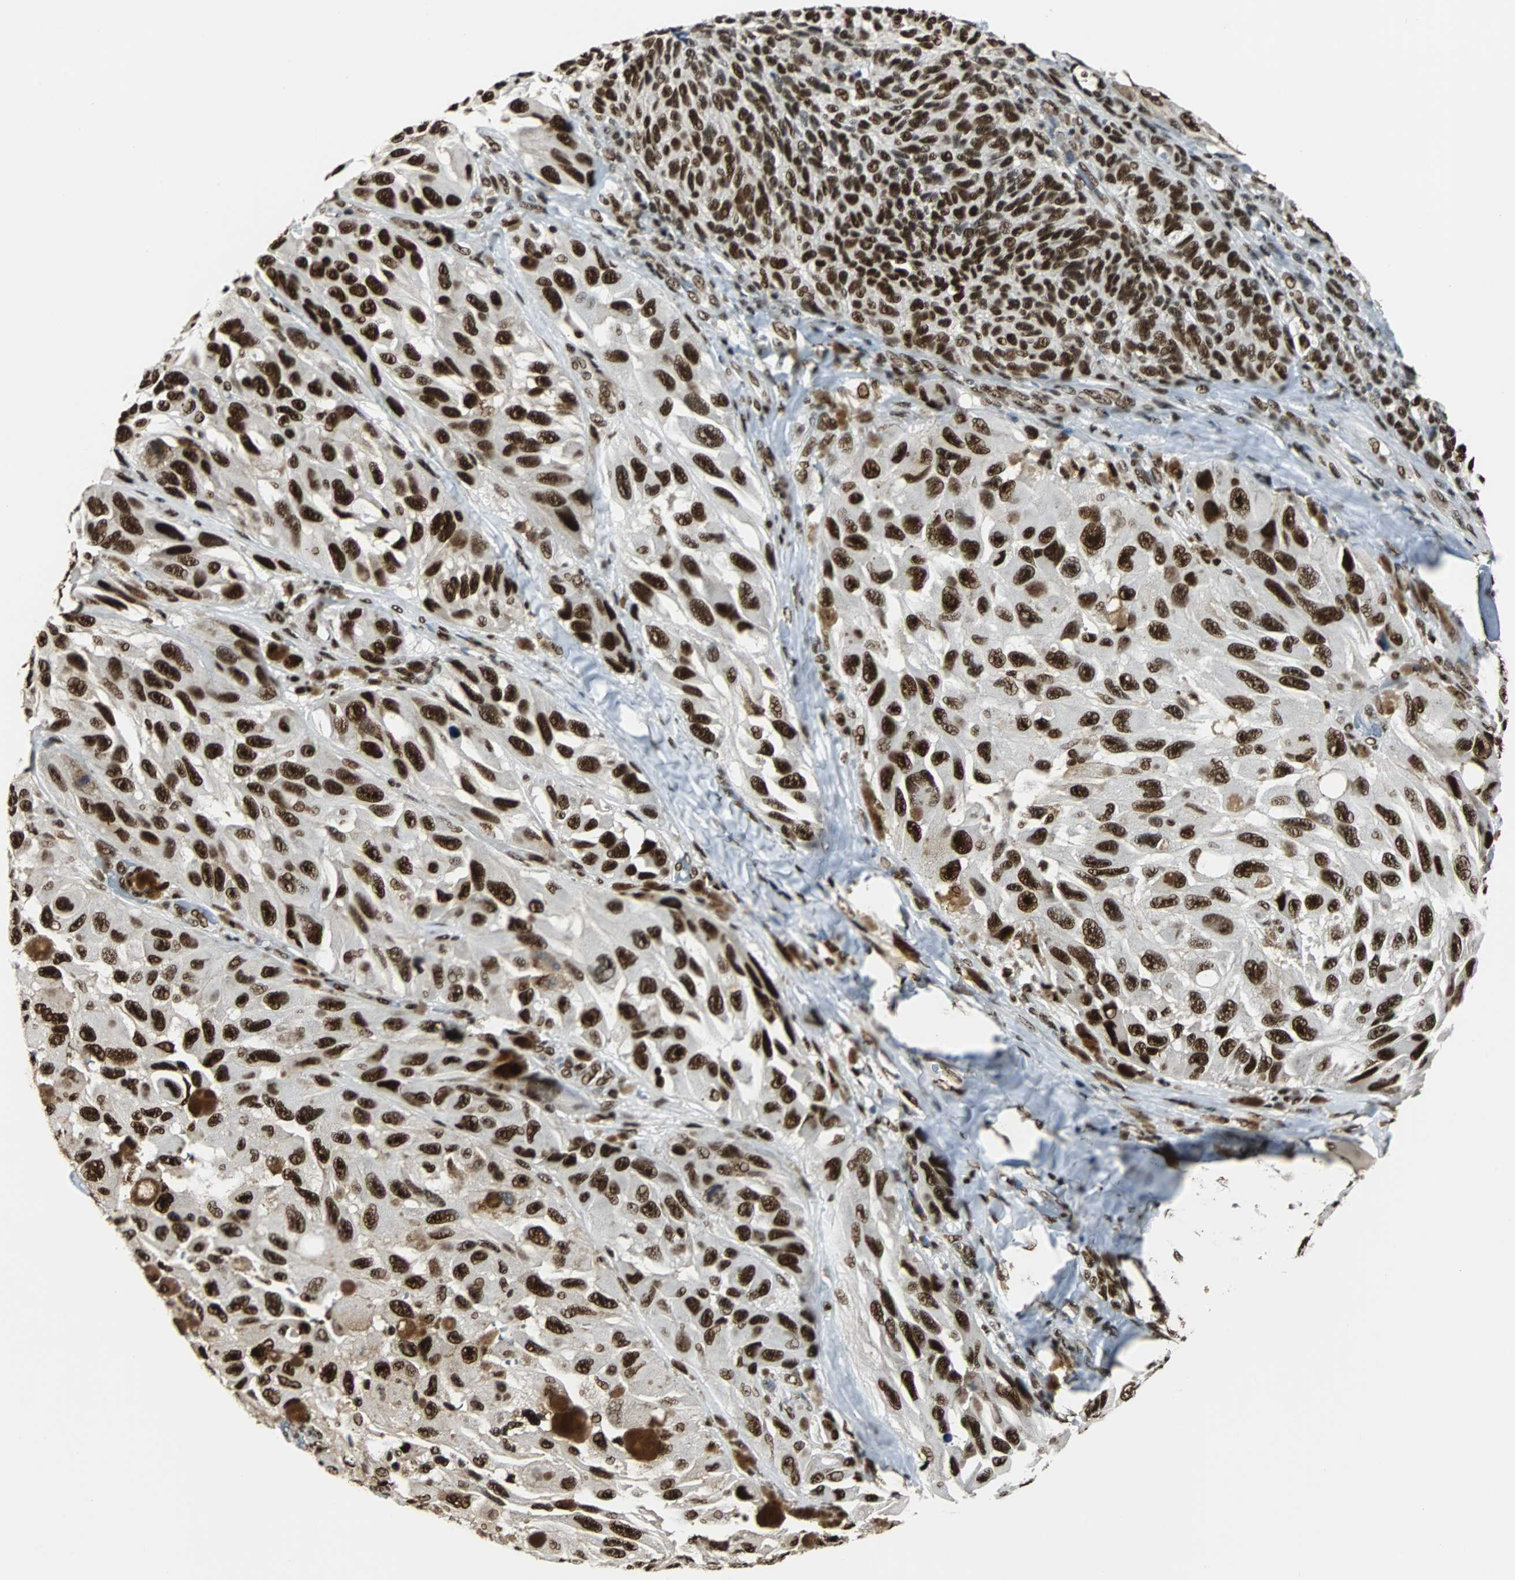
{"staining": {"intensity": "strong", "quantity": ">75%", "location": "nuclear"}, "tissue": "melanoma", "cell_type": "Tumor cells", "image_type": "cancer", "snomed": [{"axis": "morphology", "description": "Malignant melanoma, NOS"}, {"axis": "topography", "description": "Skin"}], "caption": "This is a histology image of immunohistochemistry (IHC) staining of melanoma, which shows strong positivity in the nuclear of tumor cells.", "gene": "XRCC4", "patient": {"sex": "female", "age": 73}}